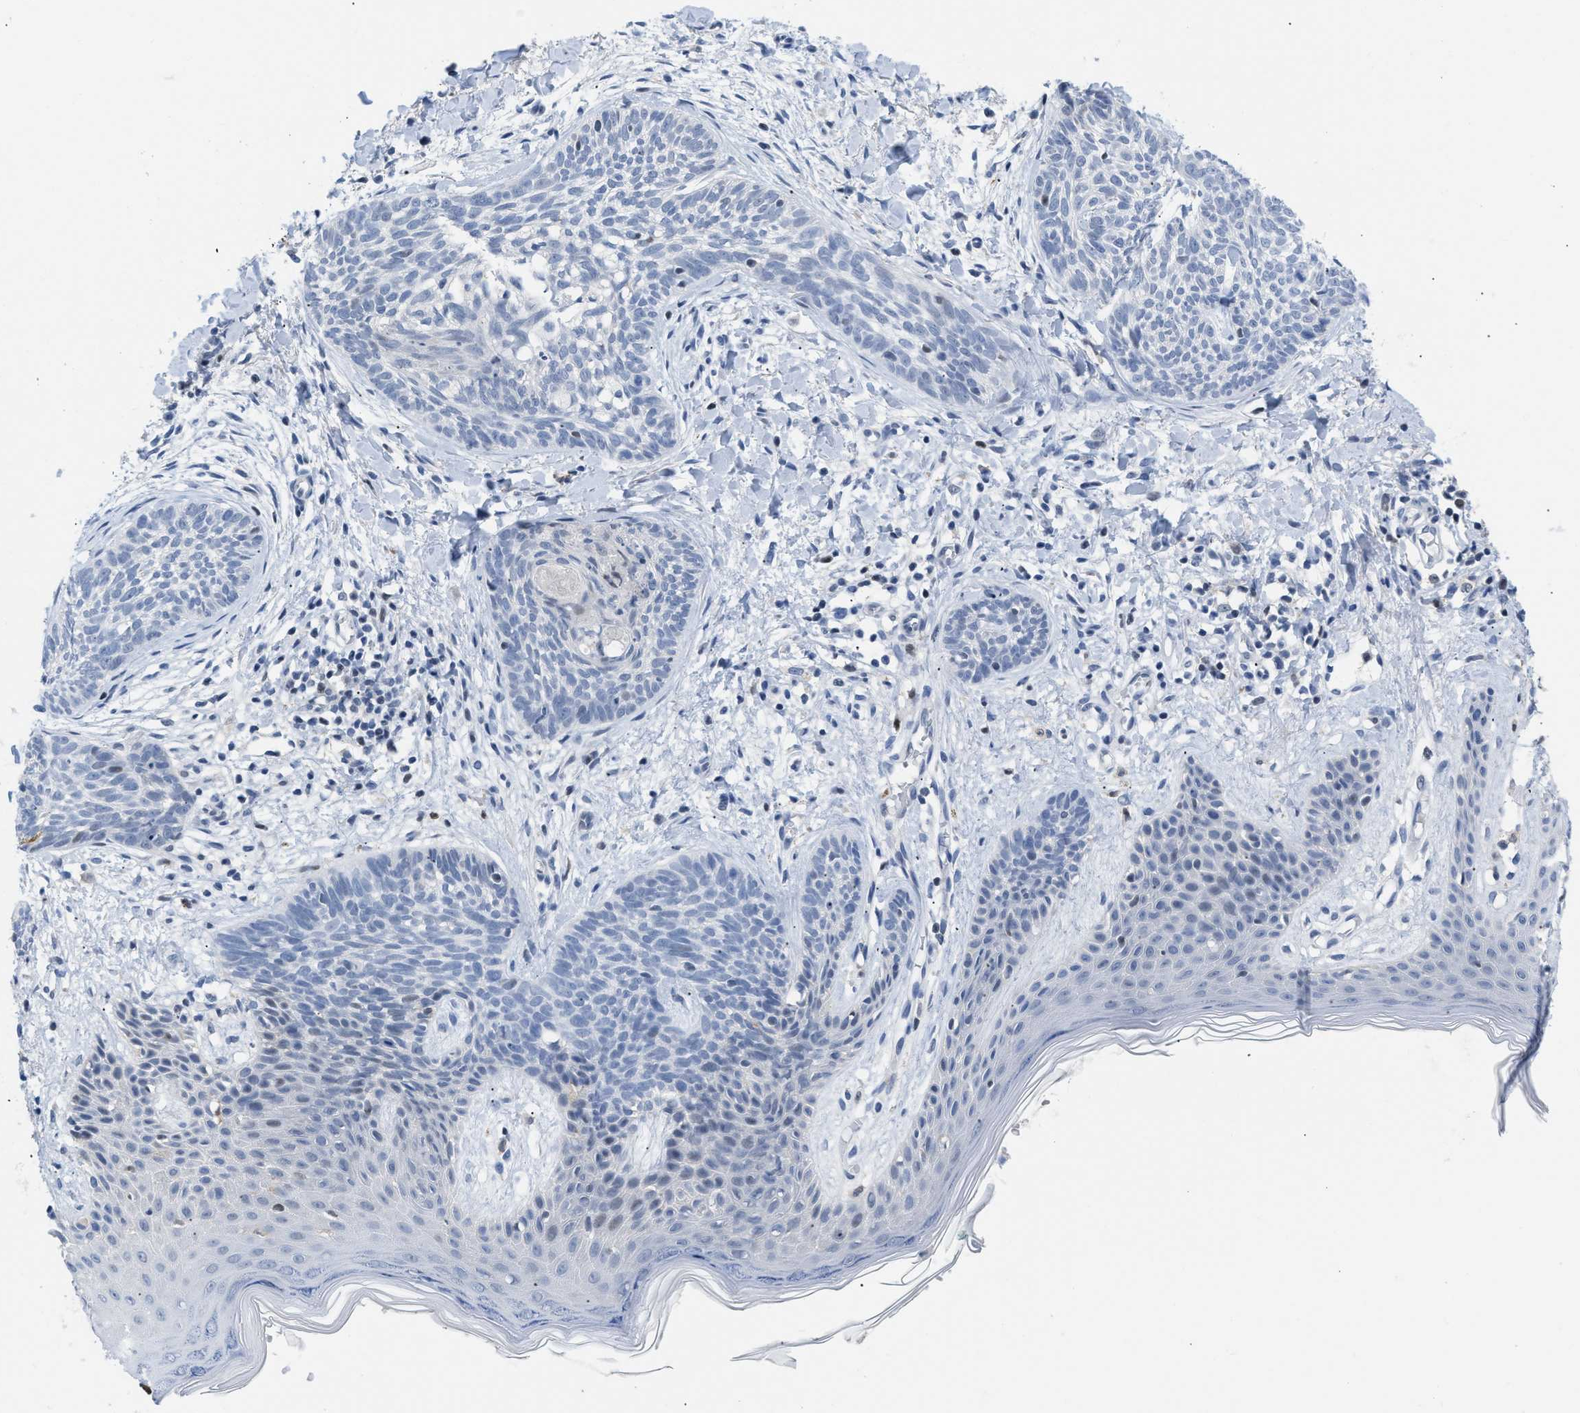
{"staining": {"intensity": "negative", "quantity": "none", "location": "none"}, "tissue": "skin cancer", "cell_type": "Tumor cells", "image_type": "cancer", "snomed": [{"axis": "morphology", "description": "Basal cell carcinoma"}, {"axis": "topography", "description": "Skin"}], "caption": "A high-resolution photomicrograph shows immunohistochemistry staining of skin basal cell carcinoma, which displays no significant positivity in tumor cells.", "gene": "BOLL", "patient": {"sex": "female", "age": 59}}